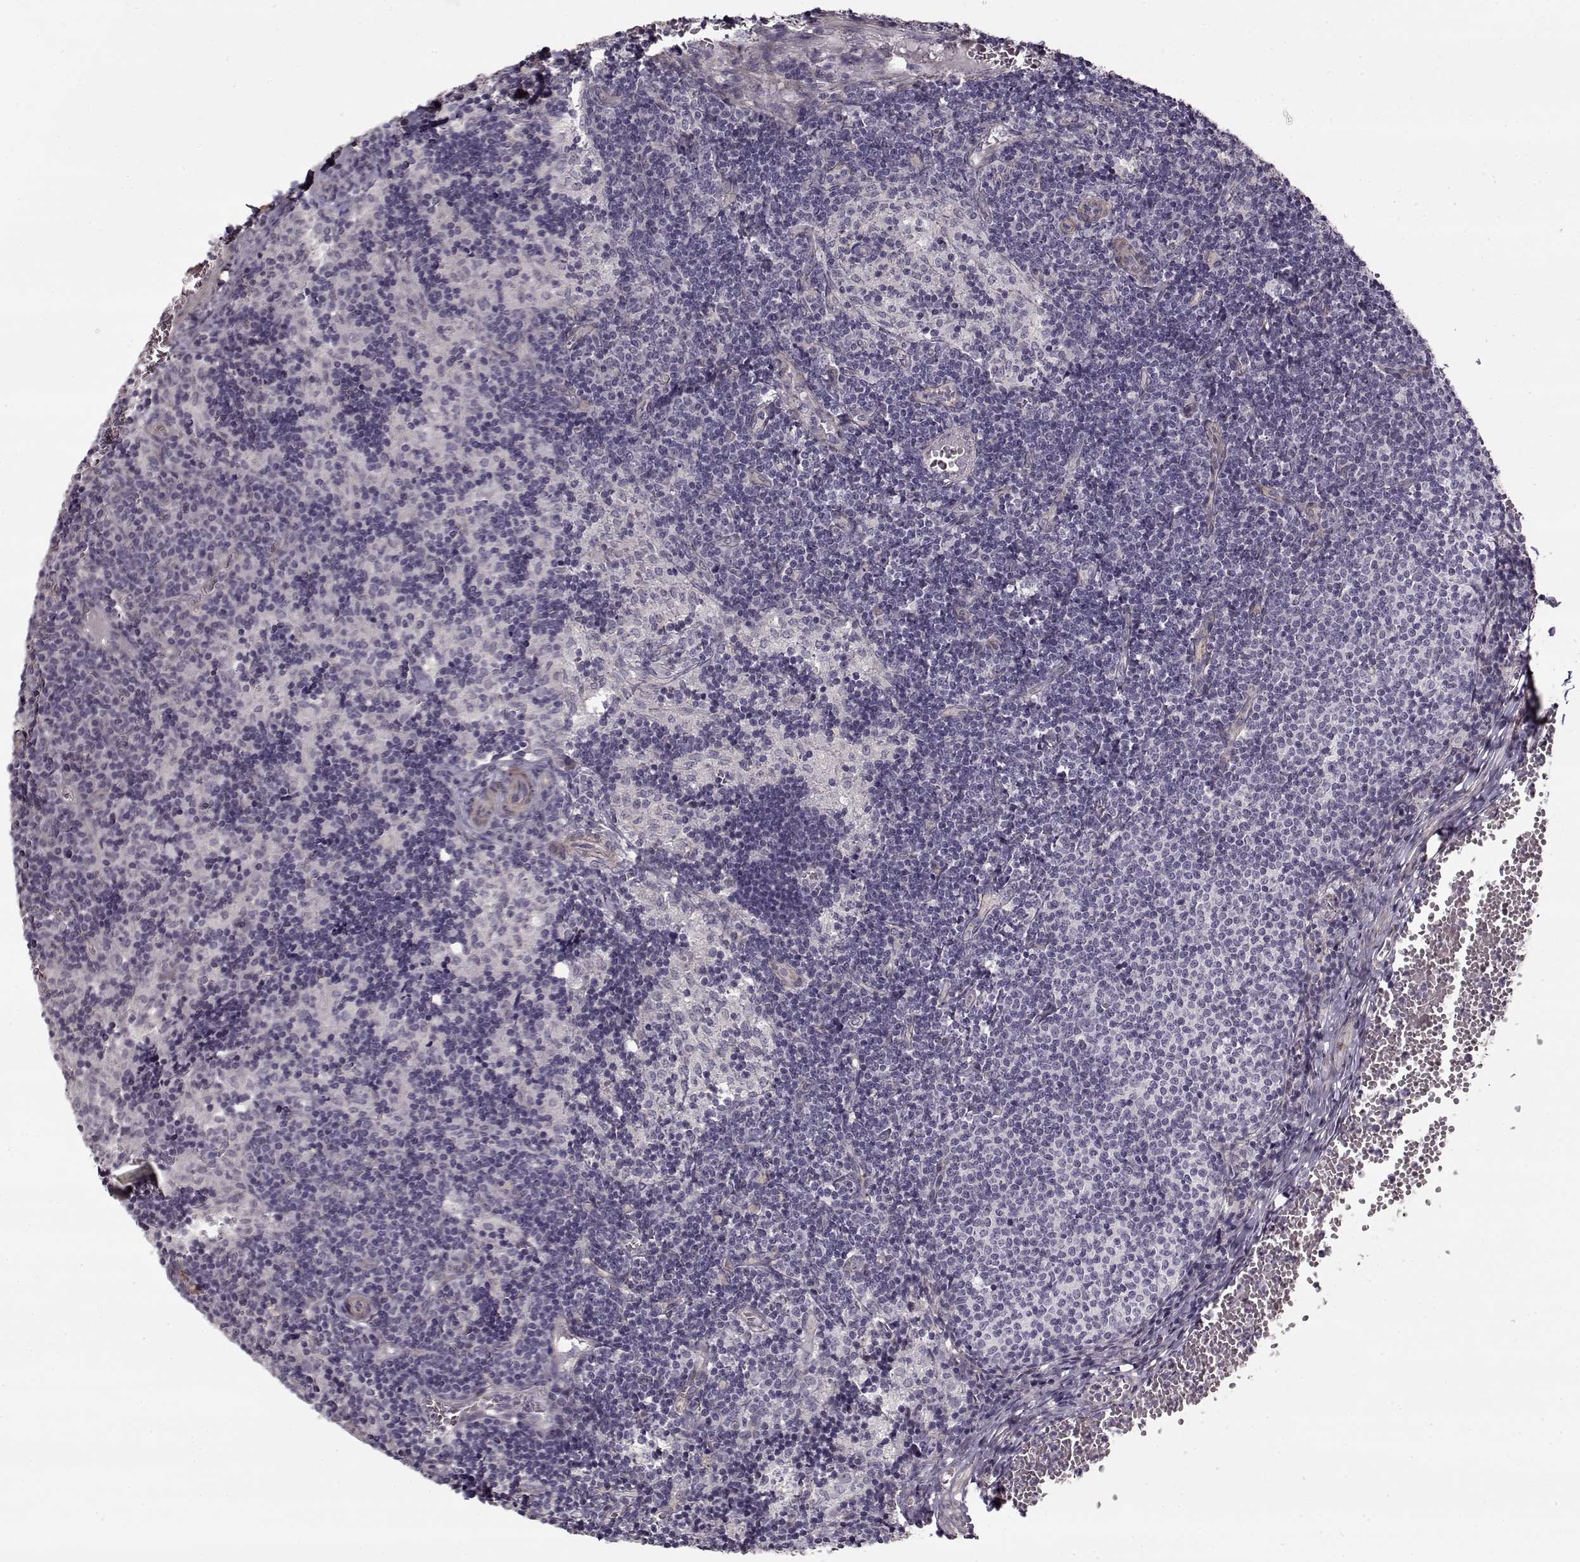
{"staining": {"intensity": "negative", "quantity": "none", "location": "none"}, "tissue": "lymph node", "cell_type": "Germinal center cells", "image_type": "normal", "snomed": [{"axis": "morphology", "description": "Normal tissue, NOS"}, {"axis": "topography", "description": "Lymph node"}], "caption": "Immunohistochemical staining of normal human lymph node shows no significant expression in germinal center cells.", "gene": "LAMB2", "patient": {"sex": "female", "age": 50}}